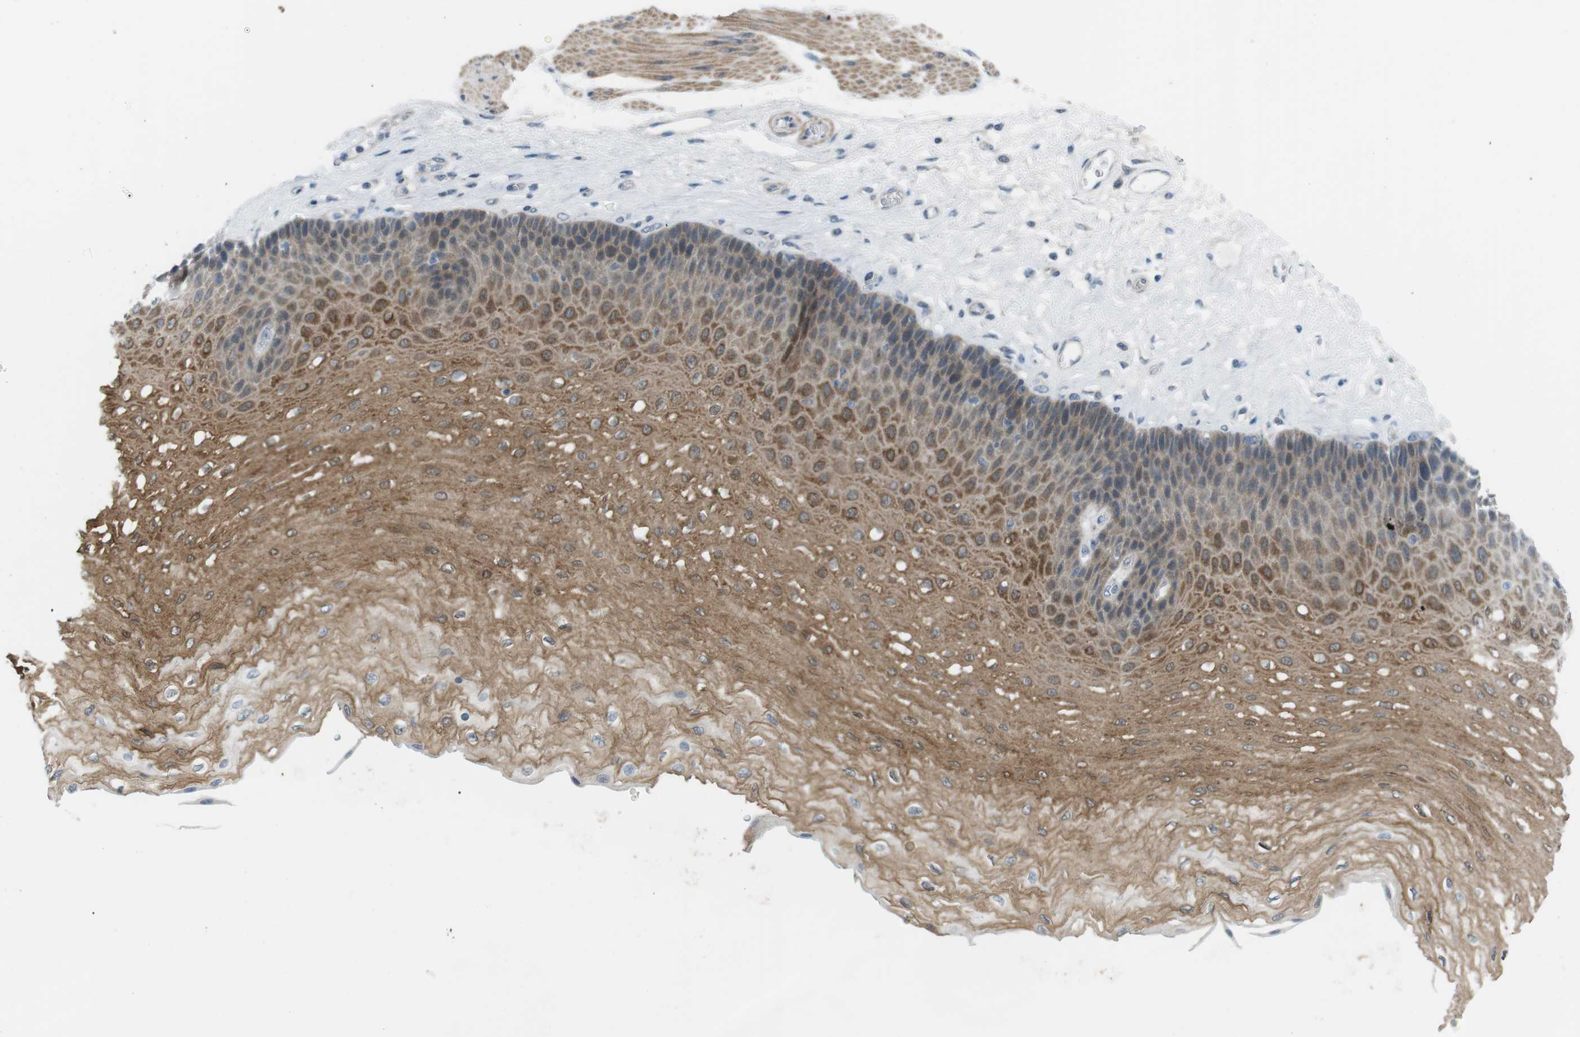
{"staining": {"intensity": "moderate", "quantity": "25%-75%", "location": "cytoplasmic/membranous"}, "tissue": "esophagus", "cell_type": "Squamous epithelial cells", "image_type": "normal", "snomed": [{"axis": "morphology", "description": "Normal tissue, NOS"}, {"axis": "topography", "description": "Esophagus"}], "caption": "Human esophagus stained with a brown dye shows moderate cytoplasmic/membranous positive staining in about 25%-75% of squamous epithelial cells.", "gene": "RTN3", "patient": {"sex": "female", "age": 72}}